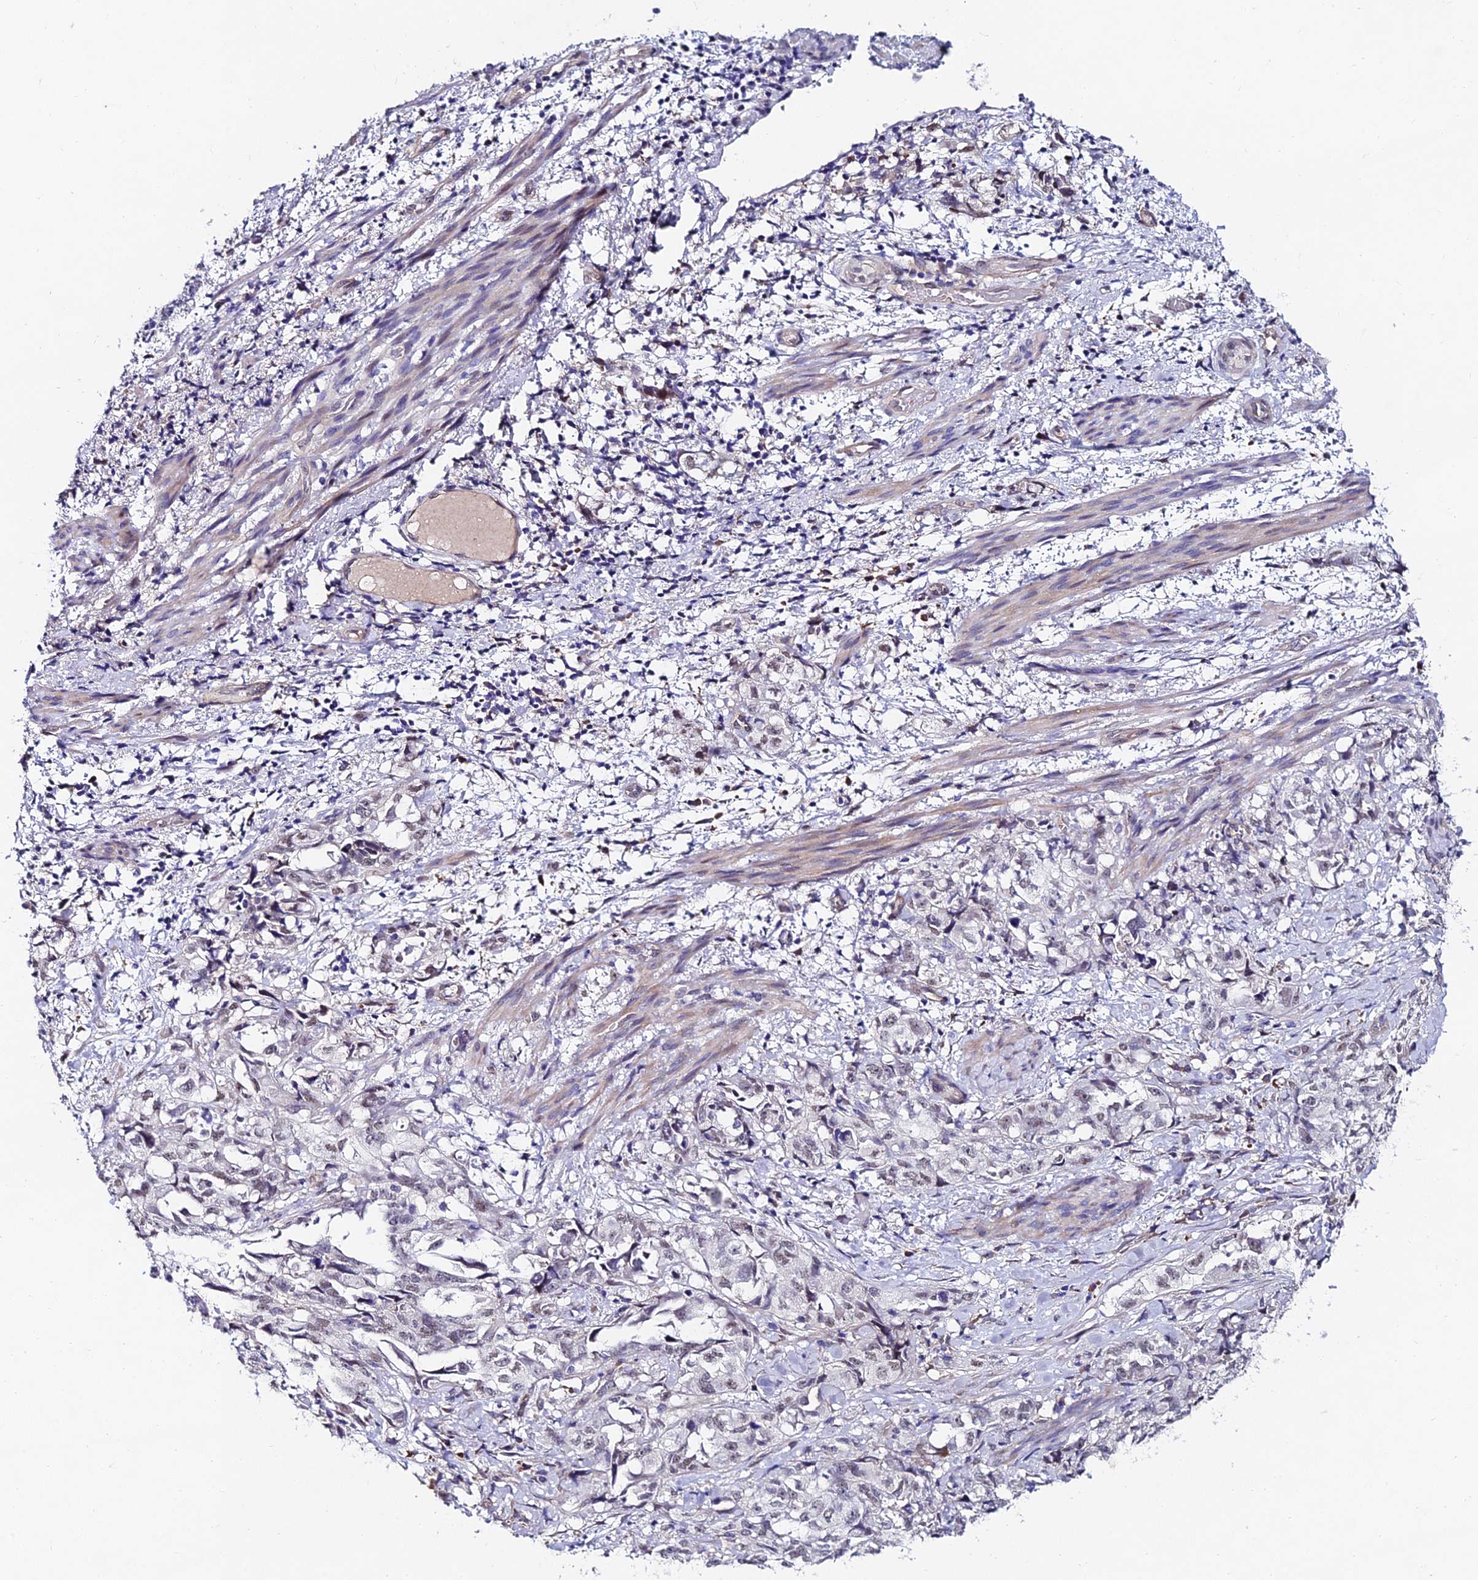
{"staining": {"intensity": "weak", "quantity": "<25%", "location": "nuclear"}, "tissue": "endometrial cancer", "cell_type": "Tumor cells", "image_type": "cancer", "snomed": [{"axis": "morphology", "description": "Adenocarcinoma, NOS"}, {"axis": "topography", "description": "Endometrium"}], "caption": "An immunohistochemistry micrograph of adenocarcinoma (endometrial) is shown. There is no staining in tumor cells of adenocarcinoma (endometrial).", "gene": "TRIM24", "patient": {"sex": "female", "age": 65}}